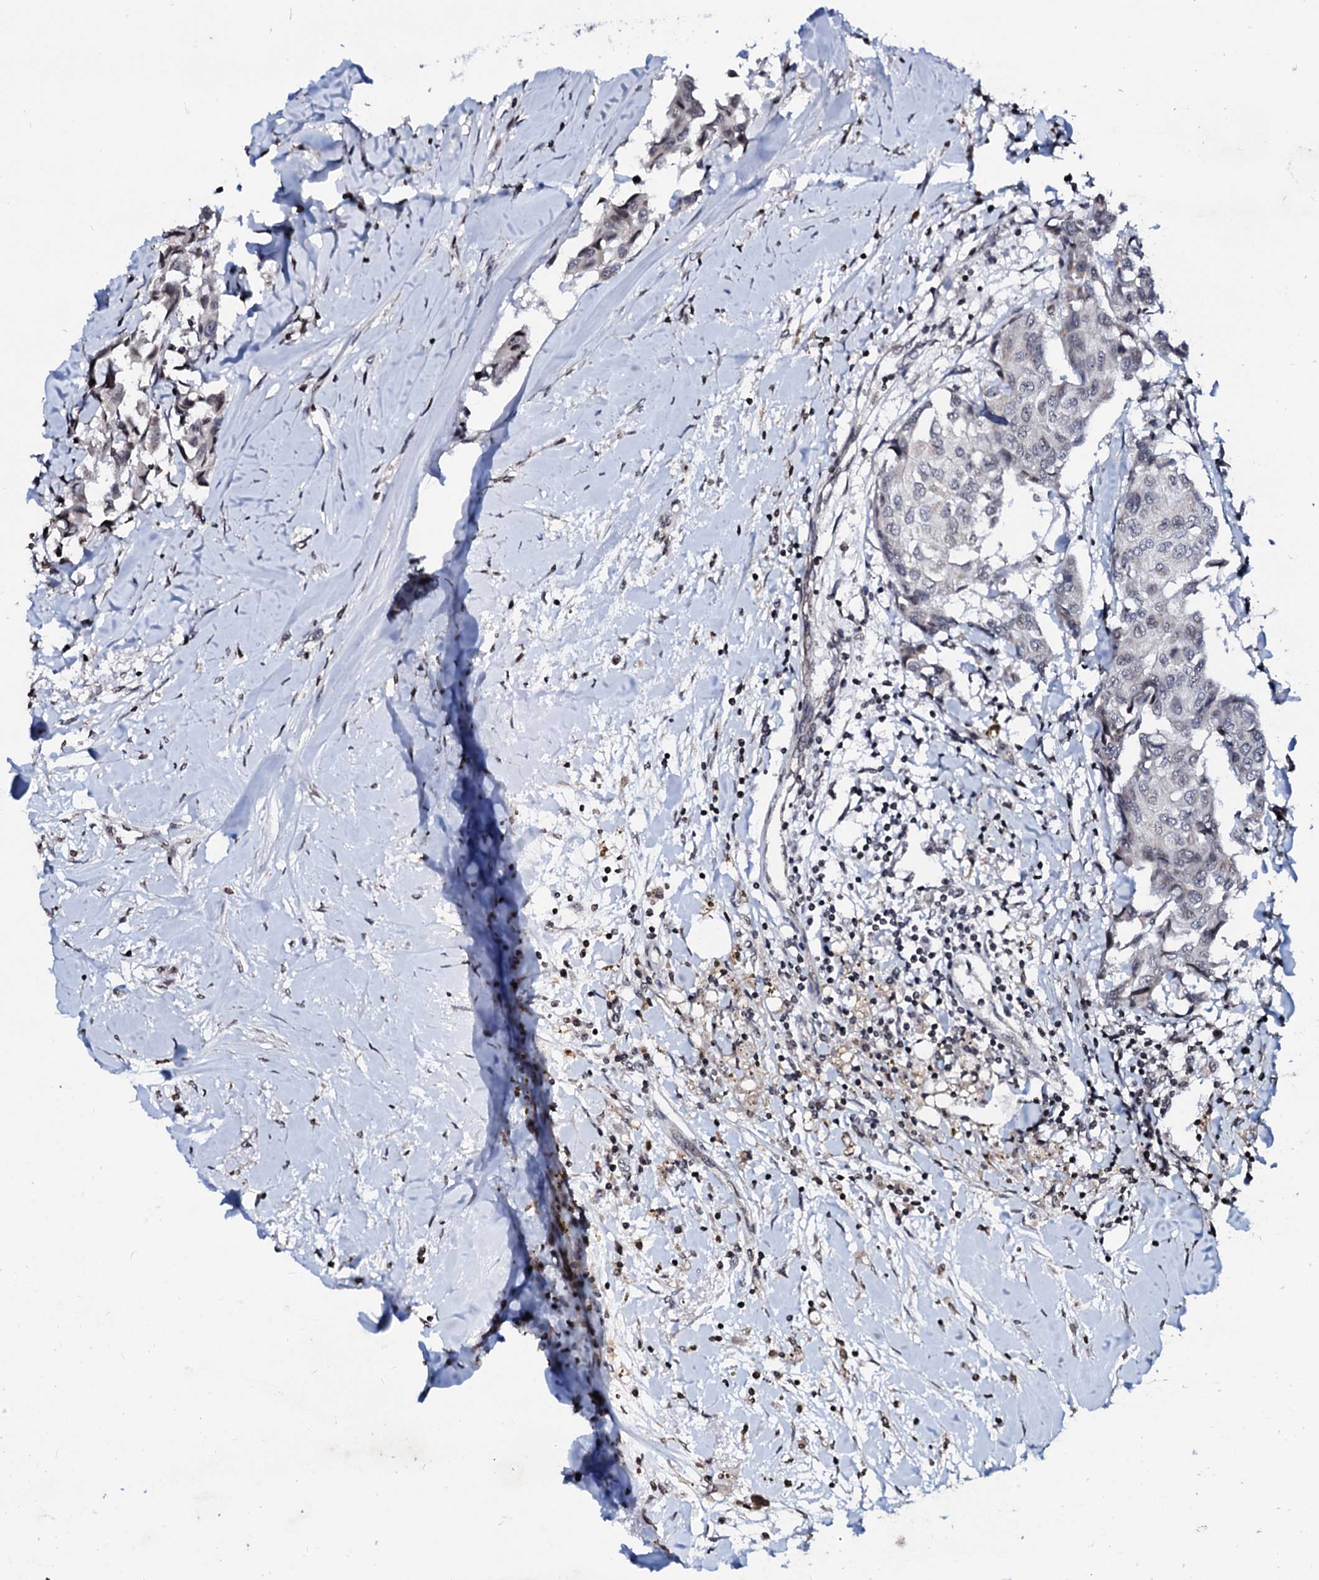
{"staining": {"intensity": "weak", "quantity": "<25%", "location": "nuclear"}, "tissue": "breast cancer", "cell_type": "Tumor cells", "image_type": "cancer", "snomed": [{"axis": "morphology", "description": "Duct carcinoma"}, {"axis": "topography", "description": "Breast"}], "caption": "Tumor cells are negative for protein expression in human invasive ductal carcinoma (breast). The staining was performed using DAB to visualize the protein expression in brown, while the nuclei were stained in blue with hematoxylin (Magnification: 20x).", "gene": "LSM11", "patient": {"sex": "female", "age": 80}}